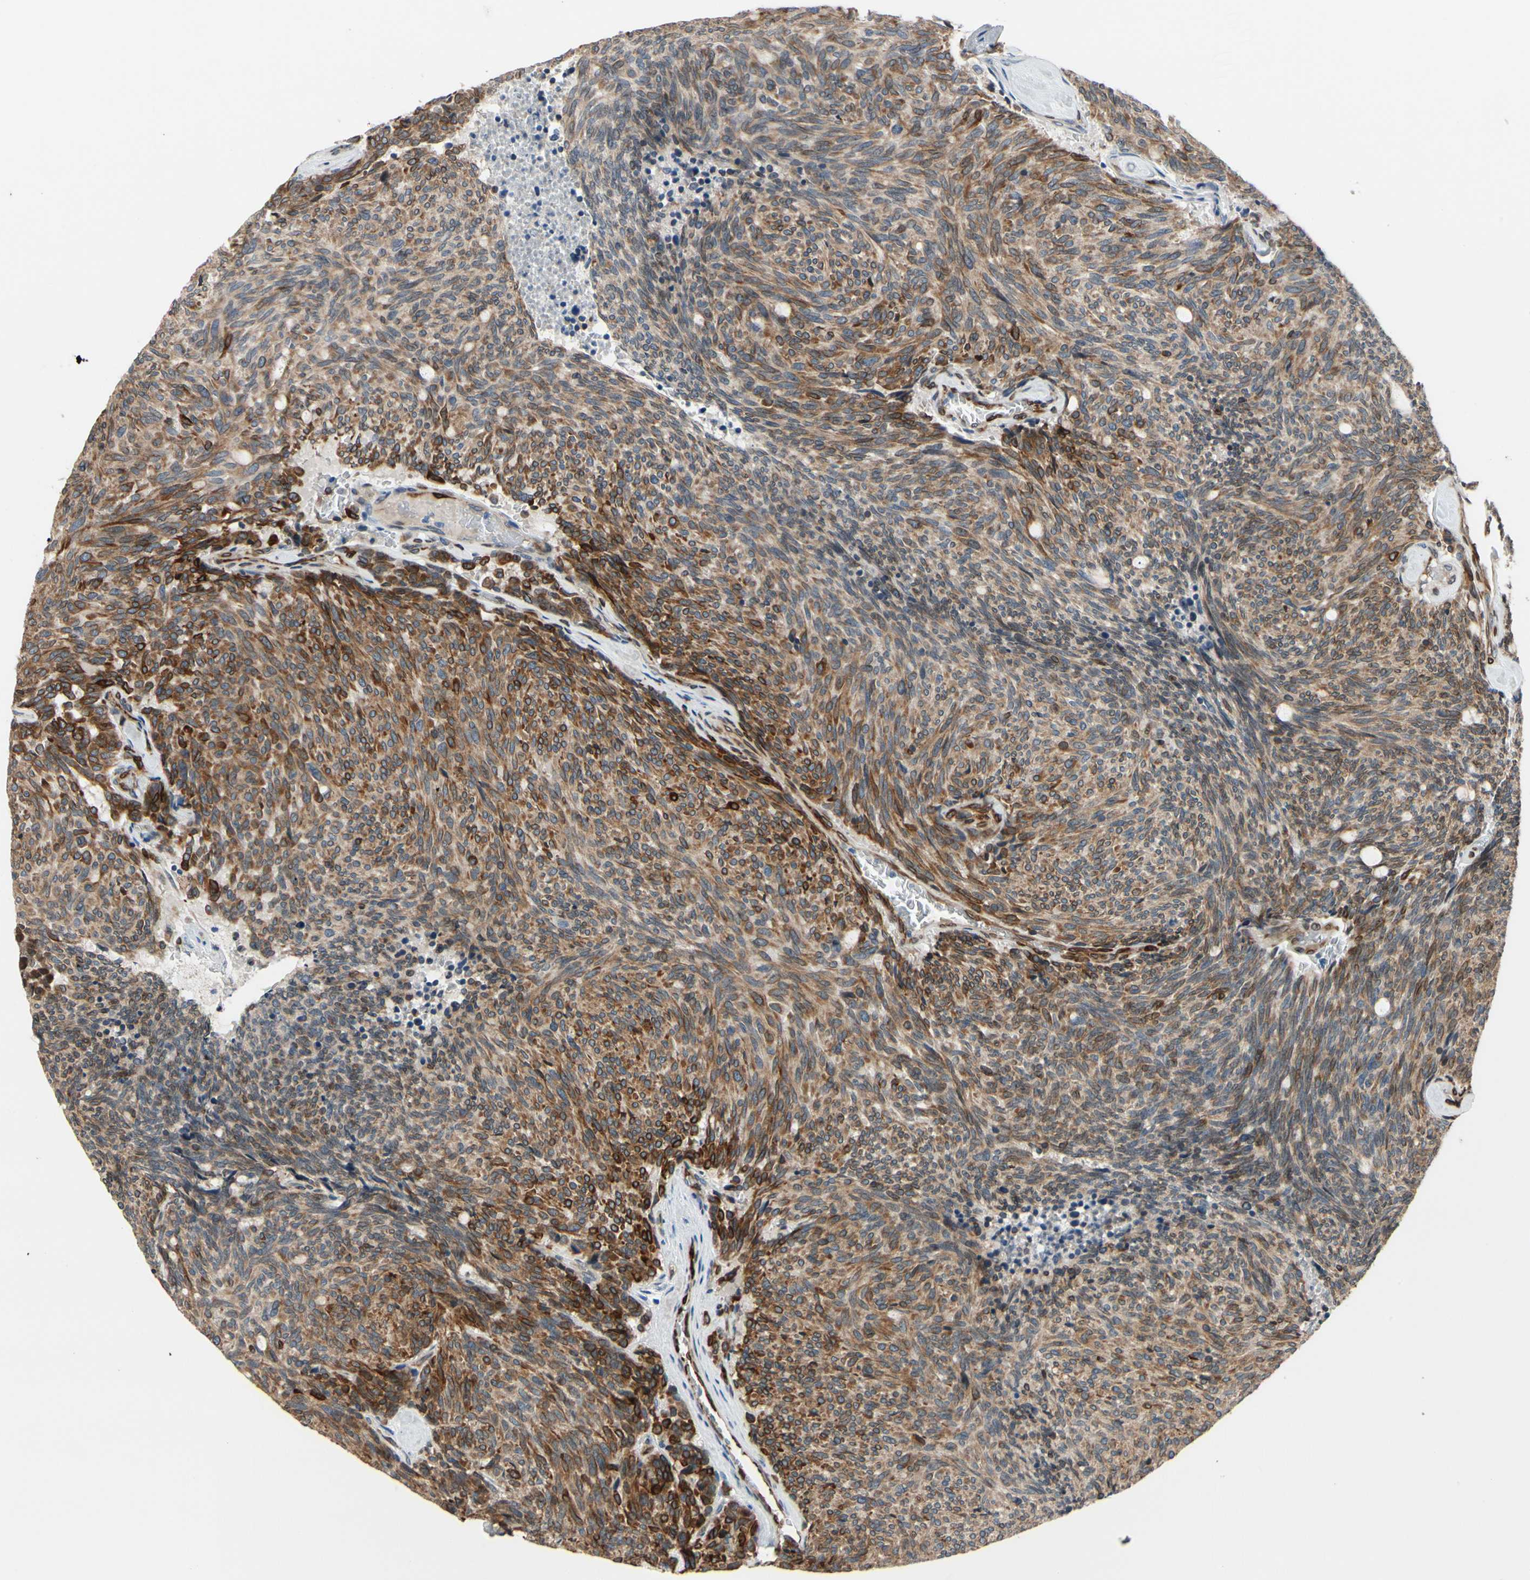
{"staining": {"intensity": "moderate", "quantity": ">75%", "location": "cytoplasmic/membranous"}, "tissue": "carcinoid", "cell_type": "Tumor cells", "image_type": "cancer", "snomed": [{"axis": "morphology", "description": "Carcinoid, malignant, NOS"}, {"axis": "topography", "description": "Pancreas"}], "caption": "Immunohistochemical staining of carcinoid reveals moderate cytoplasmic/membranous protein staining in about >75% of tumor cells.", "gene": "PRXL2A", "patient": {"sex": "female", "age": 54}}